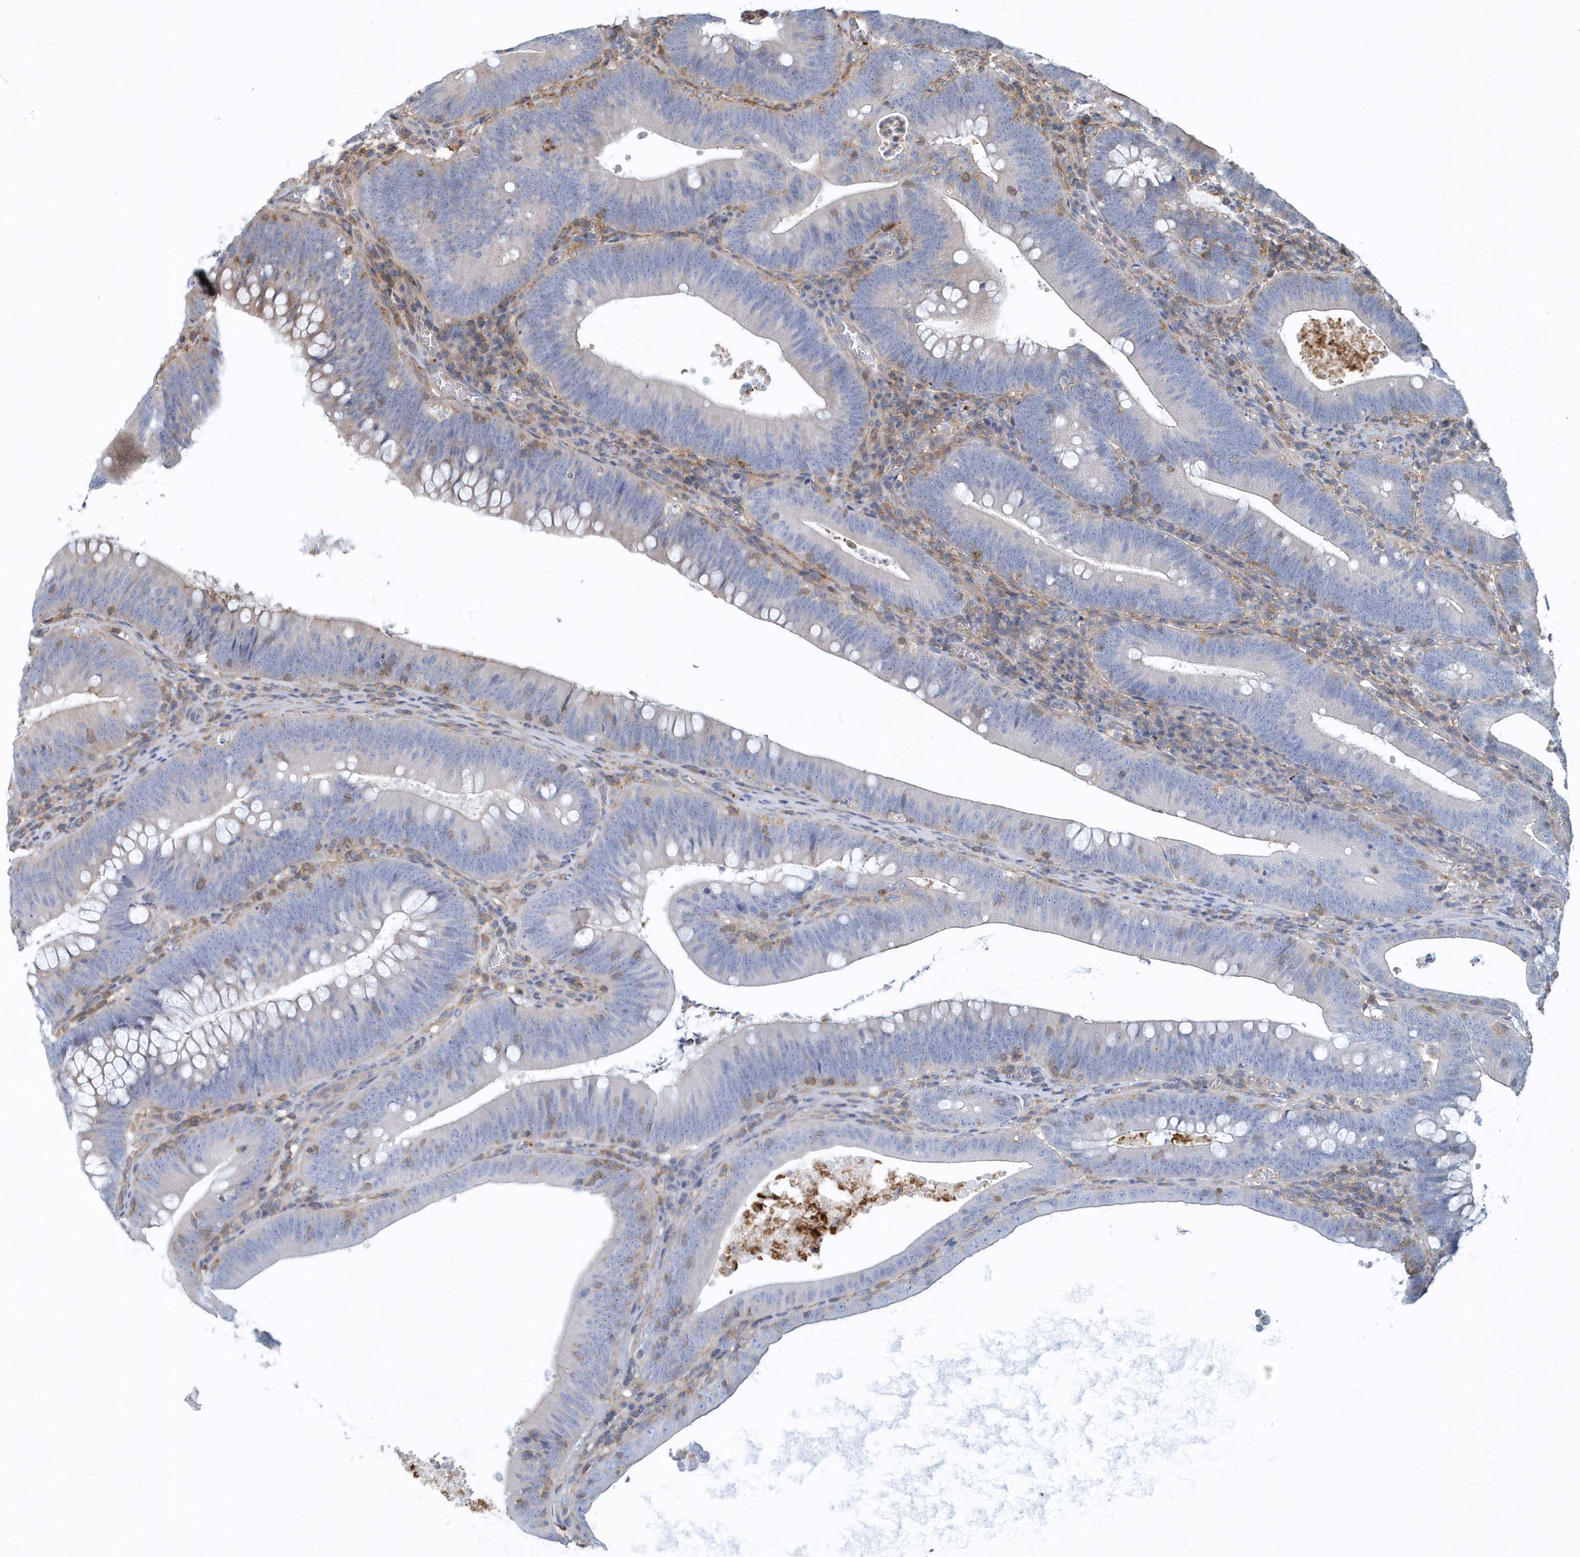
{"staining": {"intensity": "negative", "quantity": "none", "location": "none"}, "tissue": "colorectal cancer", "cell_type": "Tumor cells", "image_type": "cancer", "snomed": [{"axis": "morphology", "description": "Normal tissue, NOS"}, {"axis": "topography", "description": "Colon"}], "caption": "Protein analysis of colorectal cancer exhibits no significant expression in tumor cells. Brightfield microscopy of immunohistochemistry stained with DAB (3,3'-diaminobenzidine) (brown) and hematoxylin (blue), captured at high magnification.", "gene": "ARAP2", "patient": {"sex": "female", "age": 82}}